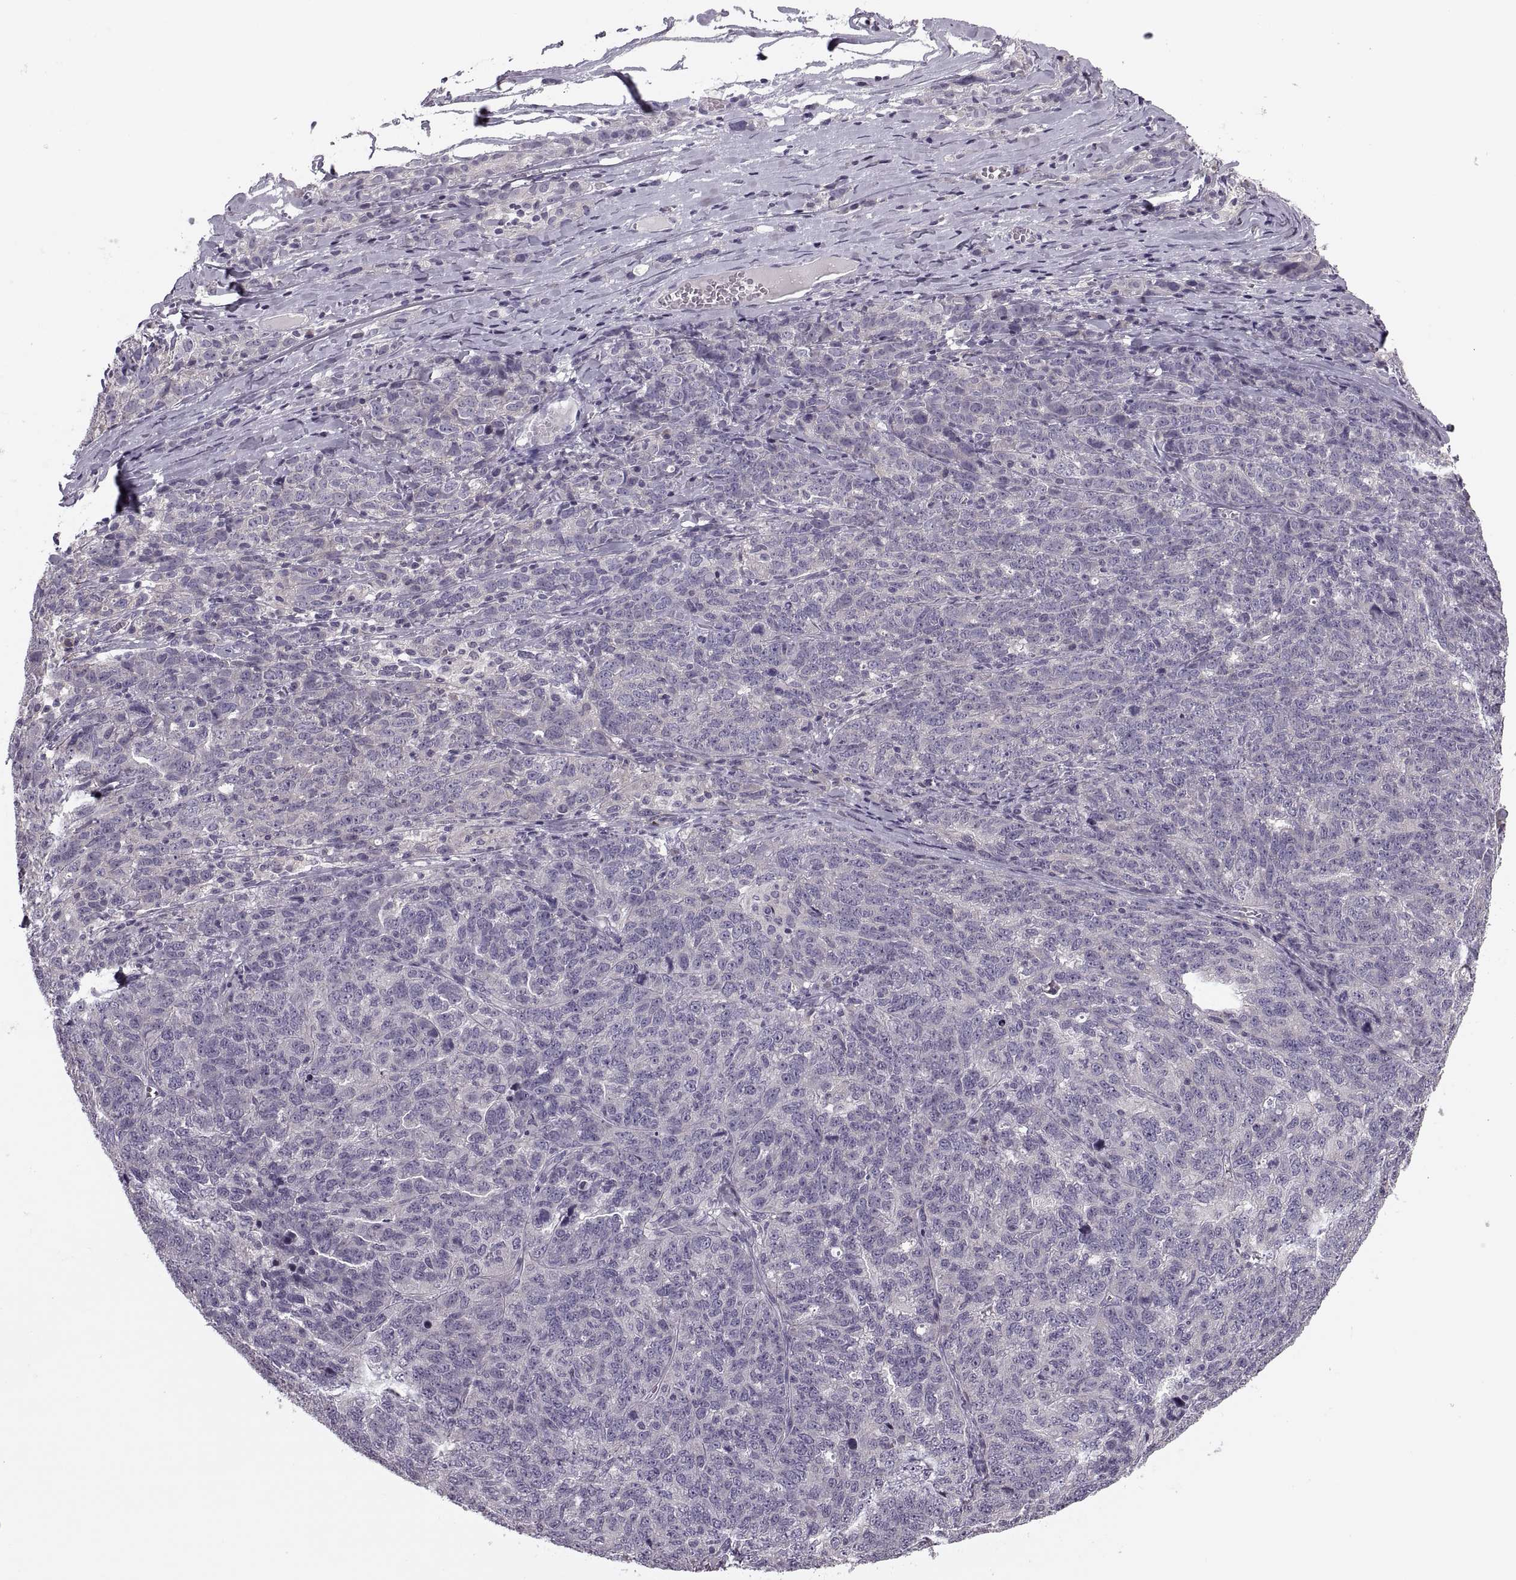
{"staining": {"intensity": "negative", "quantity": "none", "location": "none"}, "tissue": "ovarian cancer", "cell_type": "Tumor cells", "image_type": "cancer", "snomed": [{"axis": "morphology", "description": "Cystadenocarcinoma, serous, NOS"}, {"axis": "topography", "description": "Ovary"}], "caption": "Ovarian cancer was stained to show a protein in brown. There is no significant positivity in tumor cells.", "gene": "PRSS54", "patient": {"sex": "female", "age": 71}}